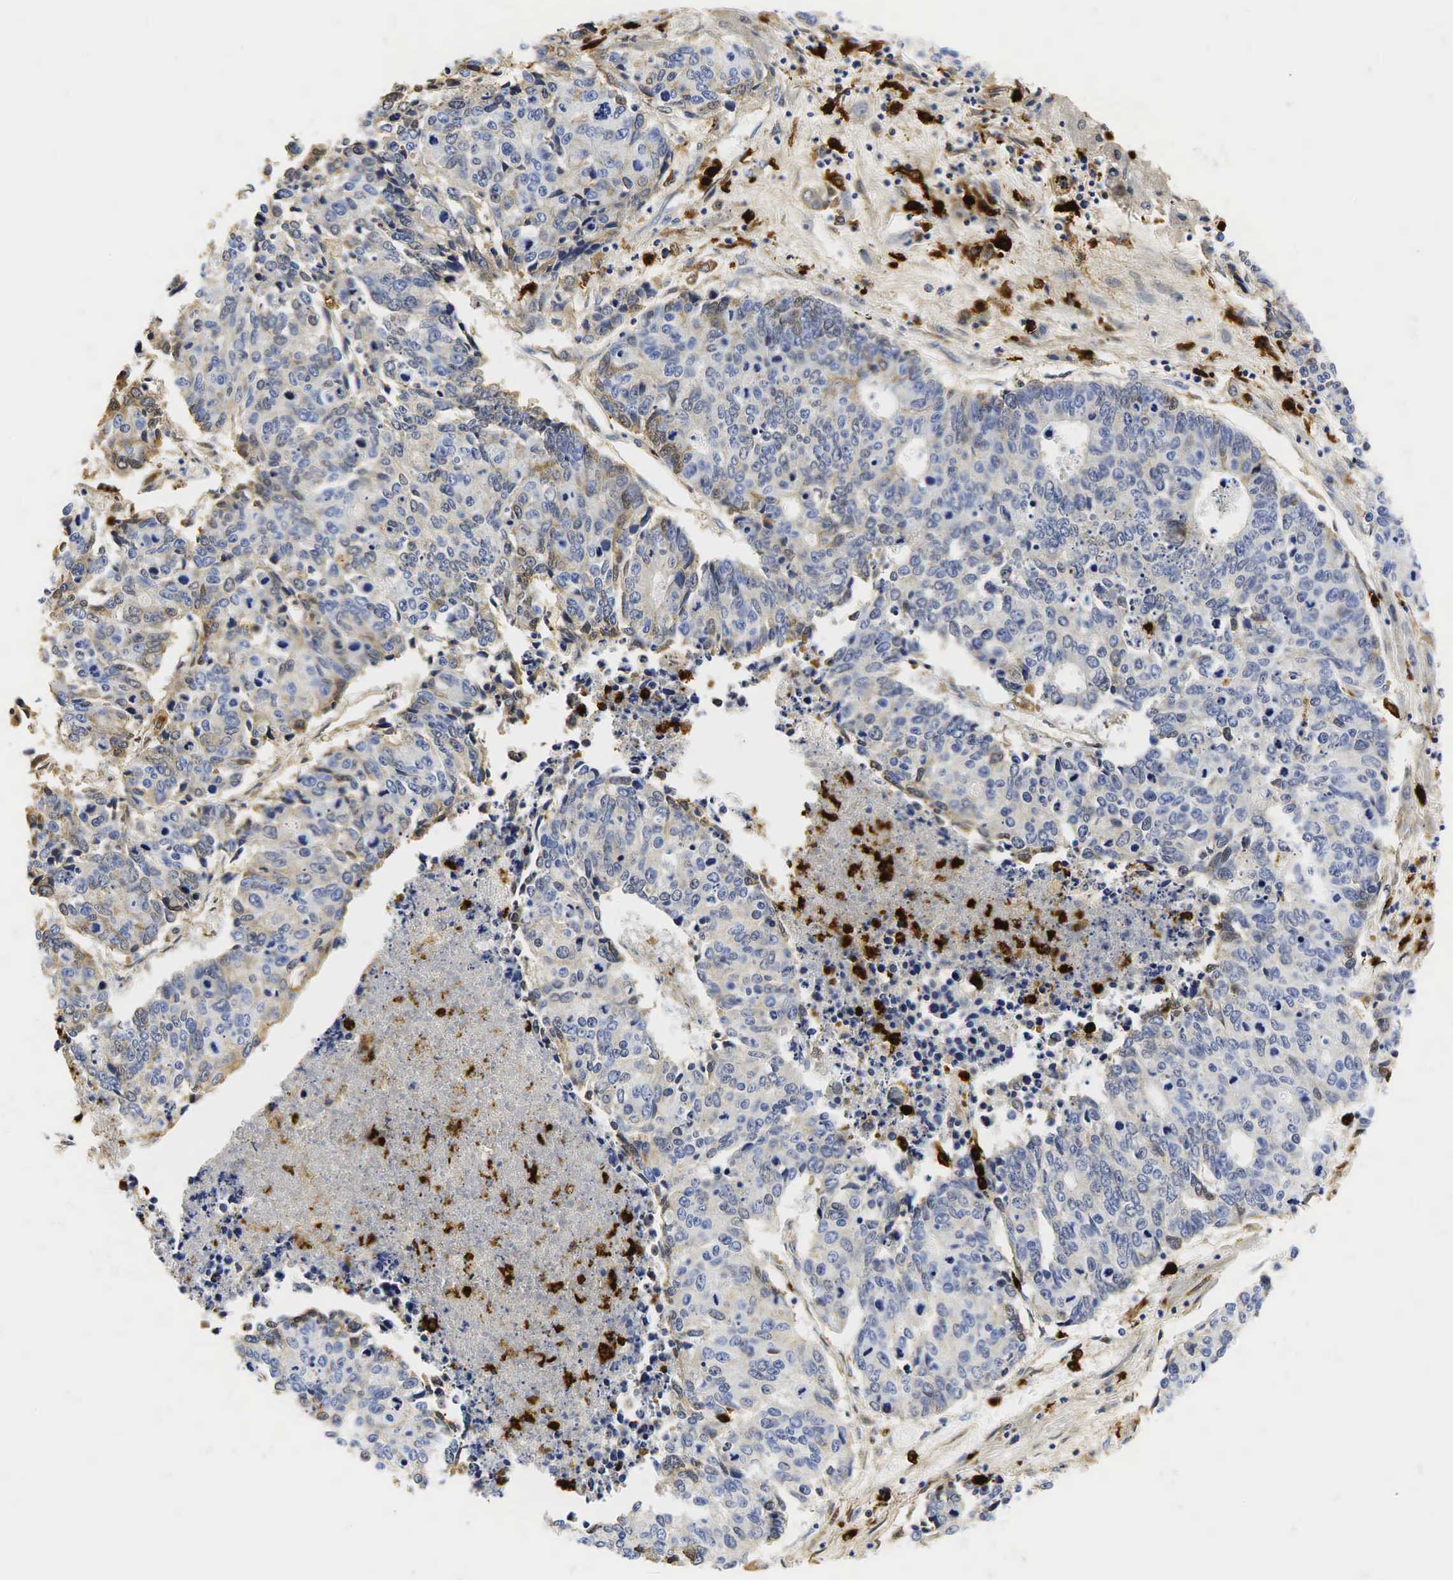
{"staining": {"intensity": "weak", "quantity": "25%-75%", "location": "cytoplasmic/membranous"}, "tissue": "liver cancer", "cell_type": "Tumor cells", "image_type": "cancer", "snomed": [{"axis": "morphology", "description": "Carcinoma, metastatic, NOS"}, {"axis": "topography", "description": "Liver"}], "caption": "Brown immunohistochemical staining in liver metastatic carcinoma shows weak cytoplasmic/membranous expression in approximately 25%-75% of tumor cells.", "gene": "LYZ", "patient": {"sex": "male", "age": 49}}